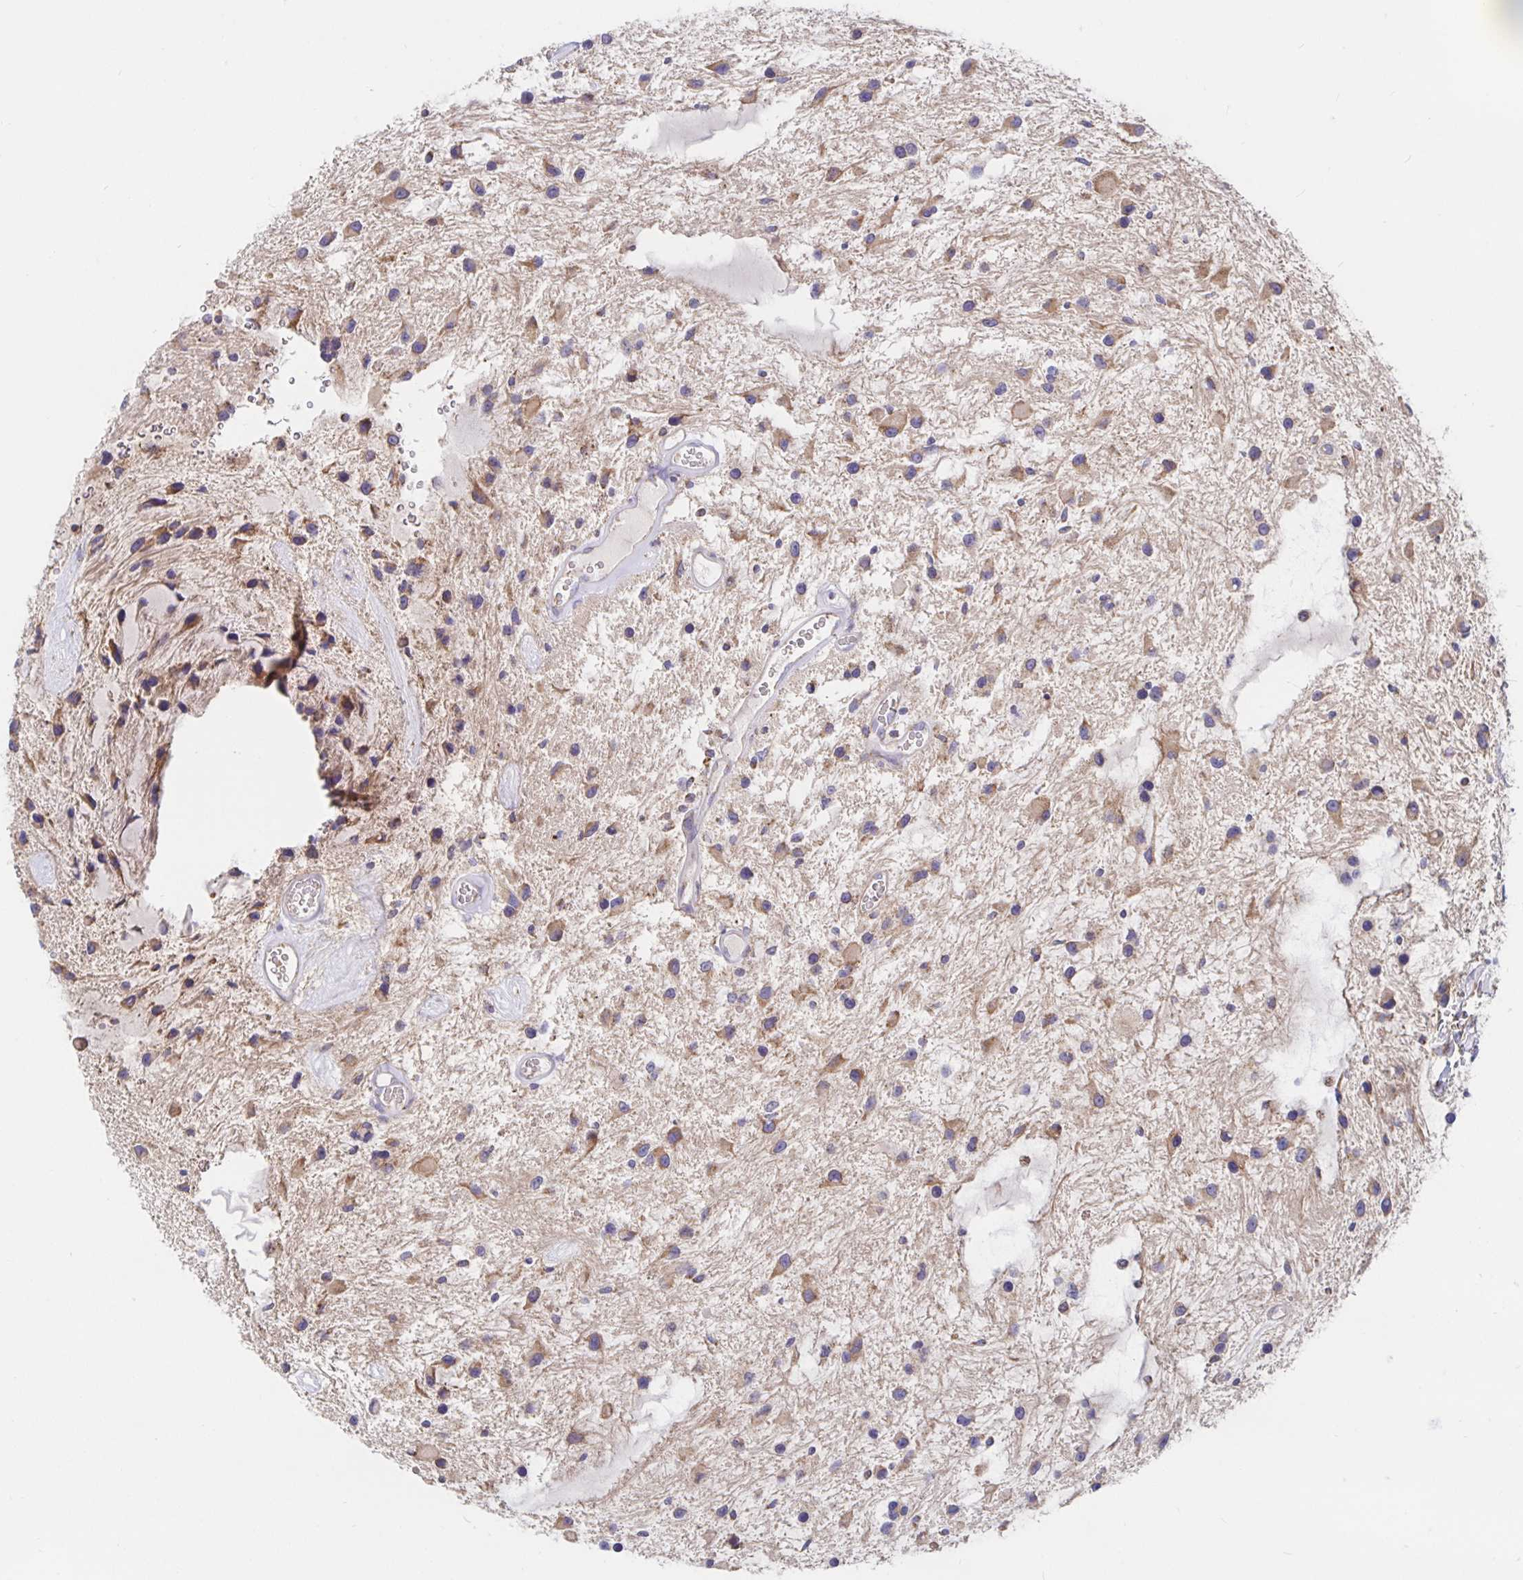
{"staining": {"intensity": "weak", "quantity": "25%-75%", "location": "cytoplasmic/membranous"}, "tissue": "glioma", "cell_type": "Tumor cells", "image_type": "cancer", "snomed": [{"axis": "morphology", "description": "Glioma, malignant, Low grade"}, {"axis": "topography", "description": "Cerebellum"}], "caption": "Tumor cells reveal low levels of weak cytoplasmic/membranous positivity in about 25%-75% of cells in glioma.", "gene": "PRDX3", "patient": {"sex": "female", "age": 14}}